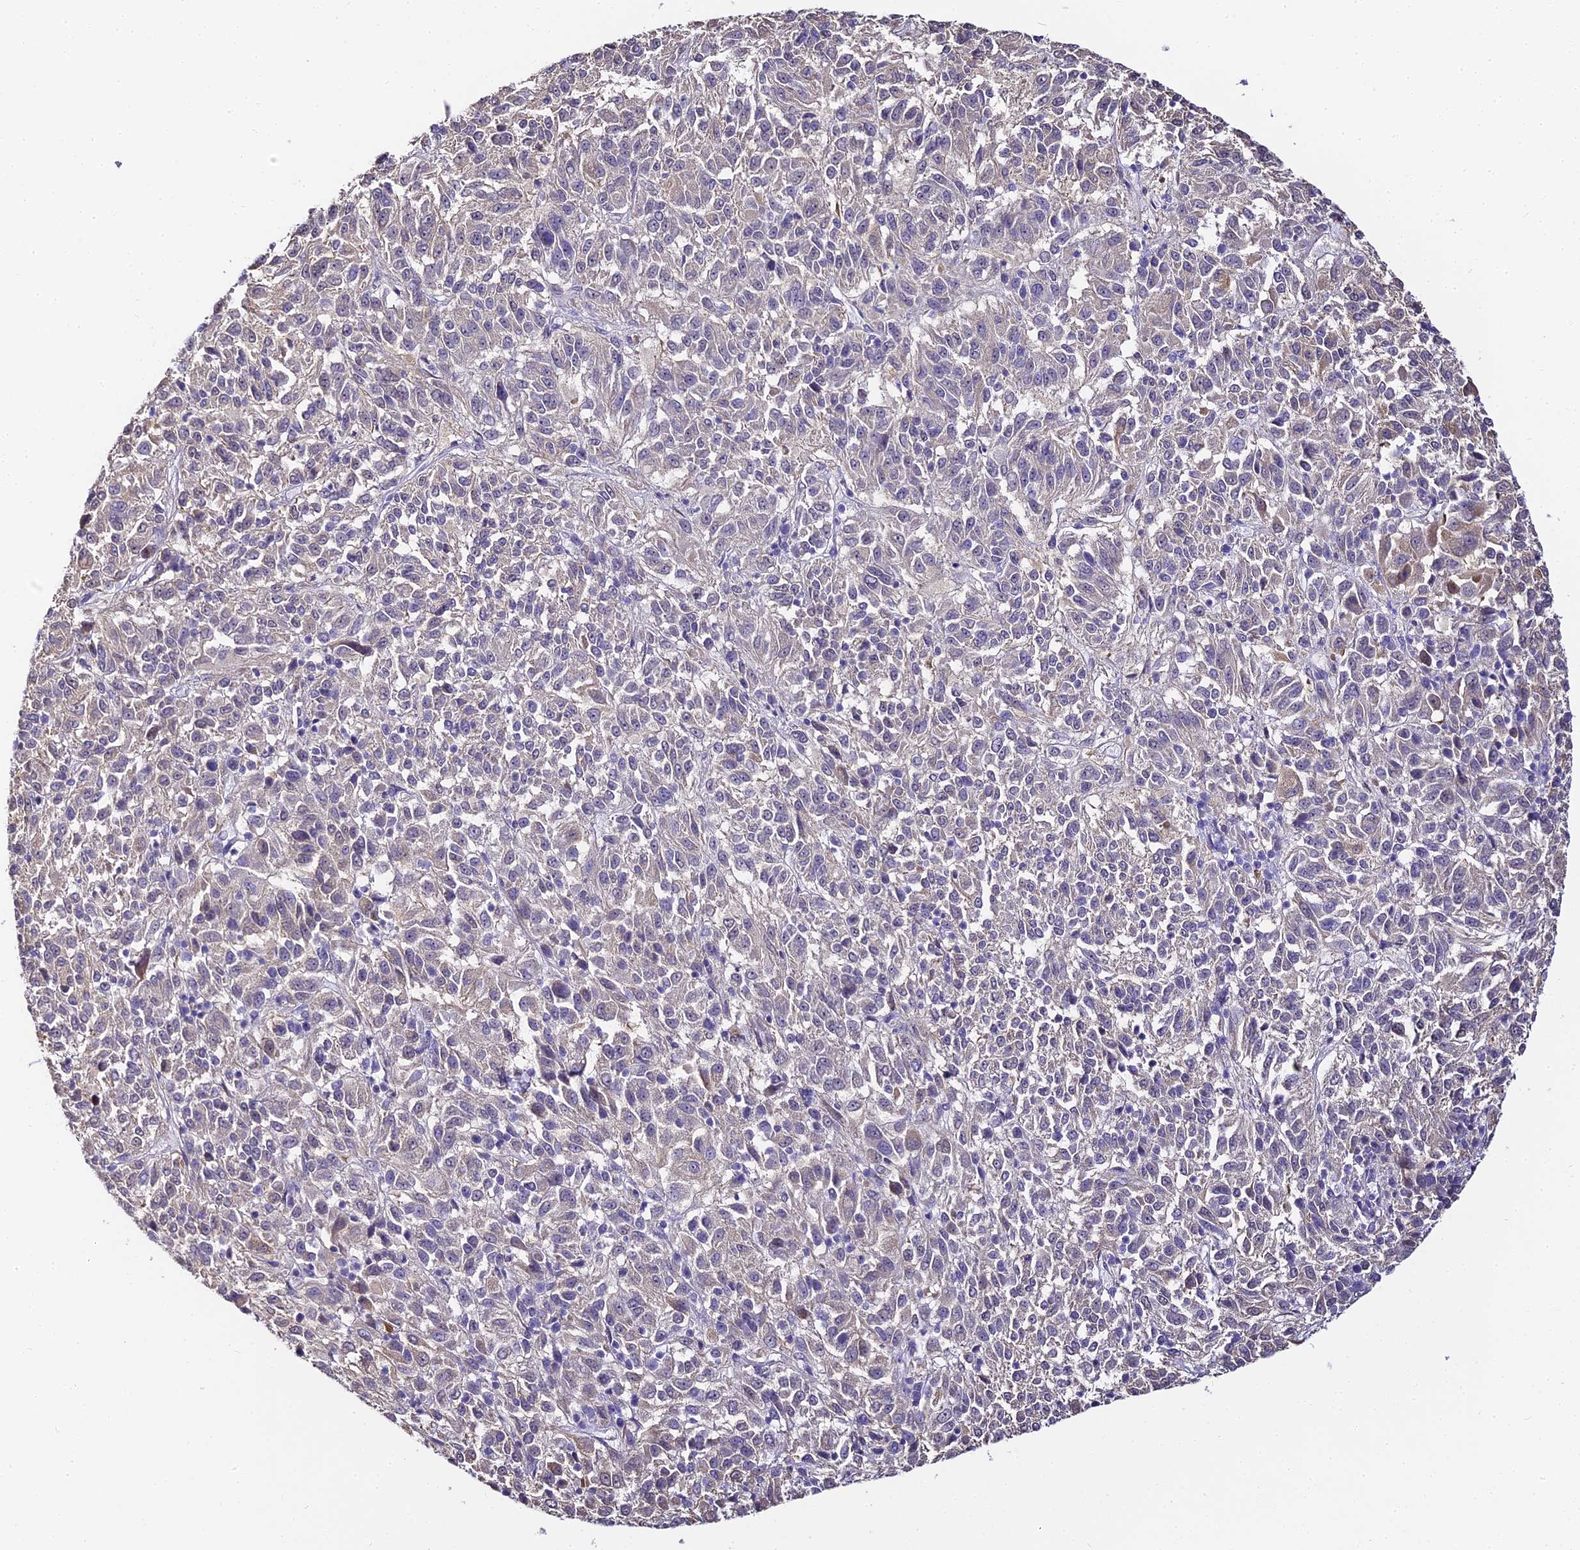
{"staining": {"intensity": "negative", "quantity": "none", "location": "none"}, "tissue": "melanoma", "cell_type": "Tumor cells", "image_type": "cancer", "snomed": [{"axis": "morphology", "description": "Malignant melanoma, Metastatic site"}, {"axis": "topography", "description": "Lung"}], "caption": "Immunohistochemical staining of melanoma demonstrates no significant expression in tumor cells.", "gene": "ABHD14A-ACY1", "patient": {"sex": "male", "age": 64}}